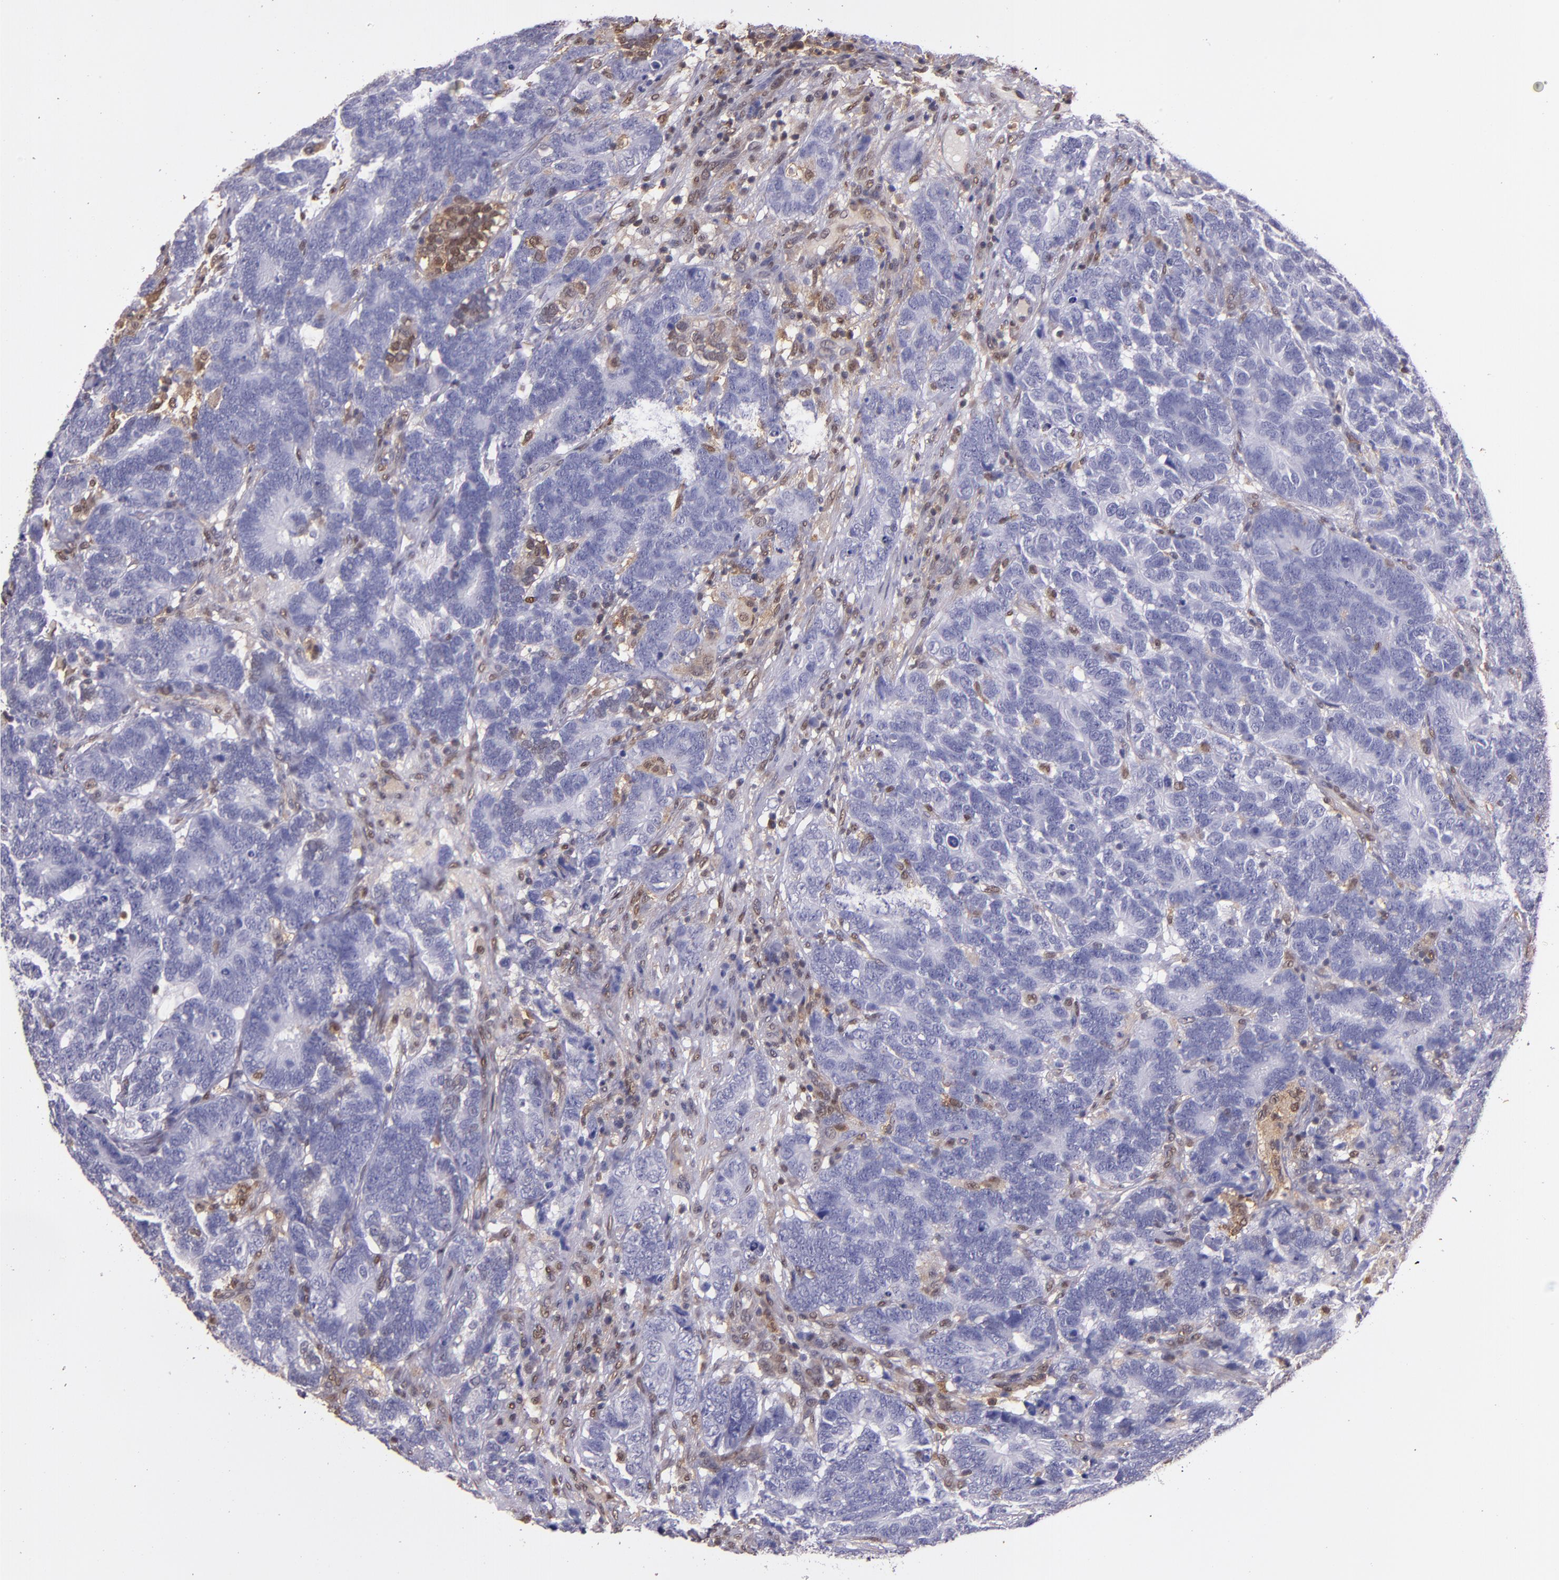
{"staining": {"intensity": "negative", "quantity": "none", "location": "none"}, "tissue": "testis cancer", "cell_type": "Tumor cells", "image_type": "cancer", "snomed": [{"axis": "morphology", "description": "Carcinoma, Embryonal, NOS"}, {"axis": "topography", "description": "Testis"}], "caption": "DAB immunohistochemical staining of human testis cancer (embryonal carcinoma) reveals no significant staining in tumor cells.", "gene": "STAT6", "patient": {"sex": "male", "age": 26}}